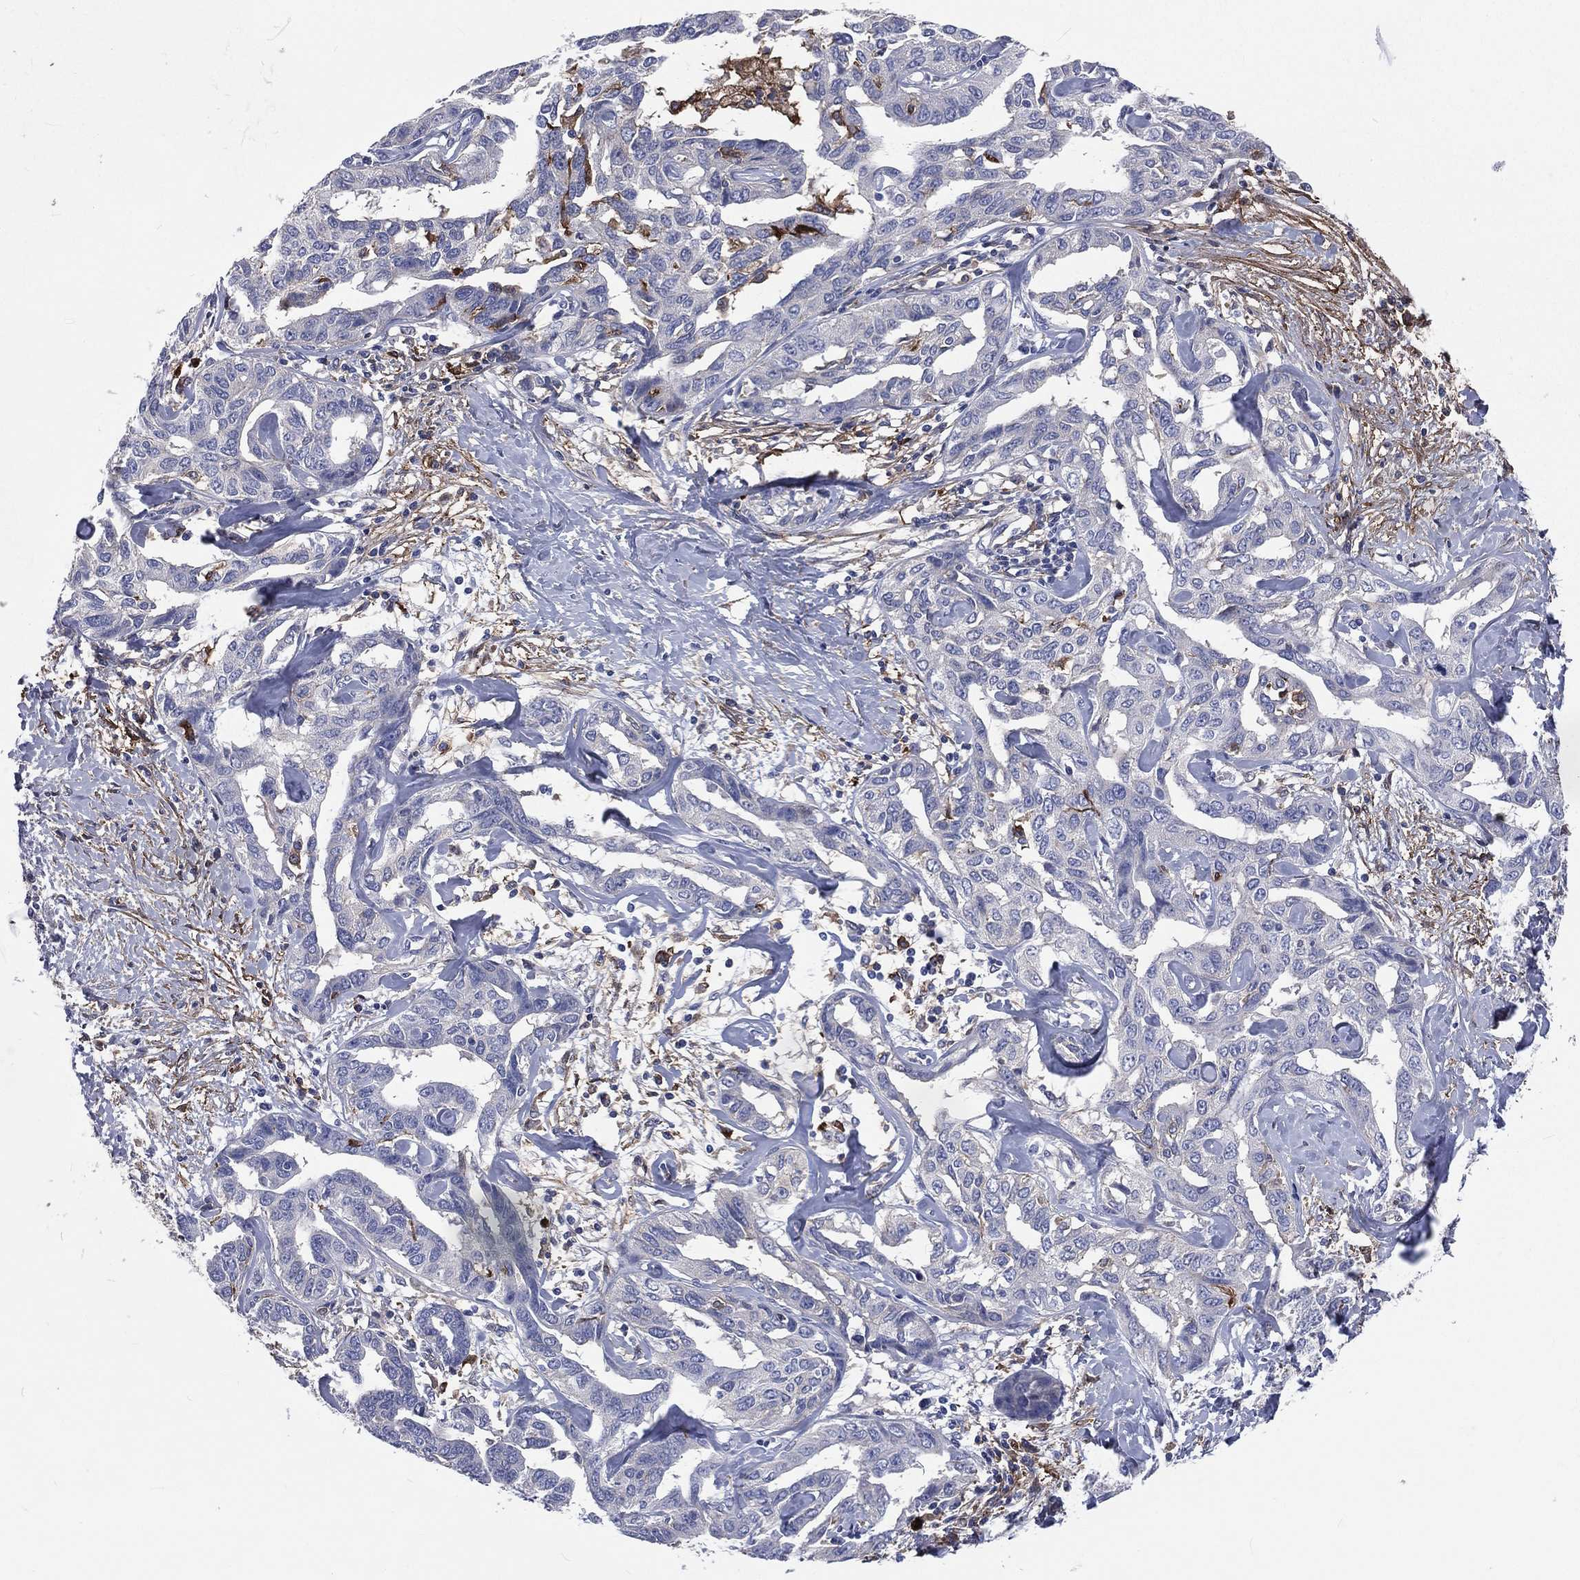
{"staining": {"intensity": "negative", "quantity": "none", "location": "none"}, "tissue": "liver cancer", "cell_type": "Tumor cells", "image_type": "cancer", "snomed": [{"axis": "morphology", "description": "Cholangiocarcinoma"}, {"axis": "topography", "description": "Liver"}], "caption": "Tumor cells are negative for brown protein staining in cholangiocarcinoma (liver).", "gene": "BASP1", "patient": {"sex": "male", "age": 59}}